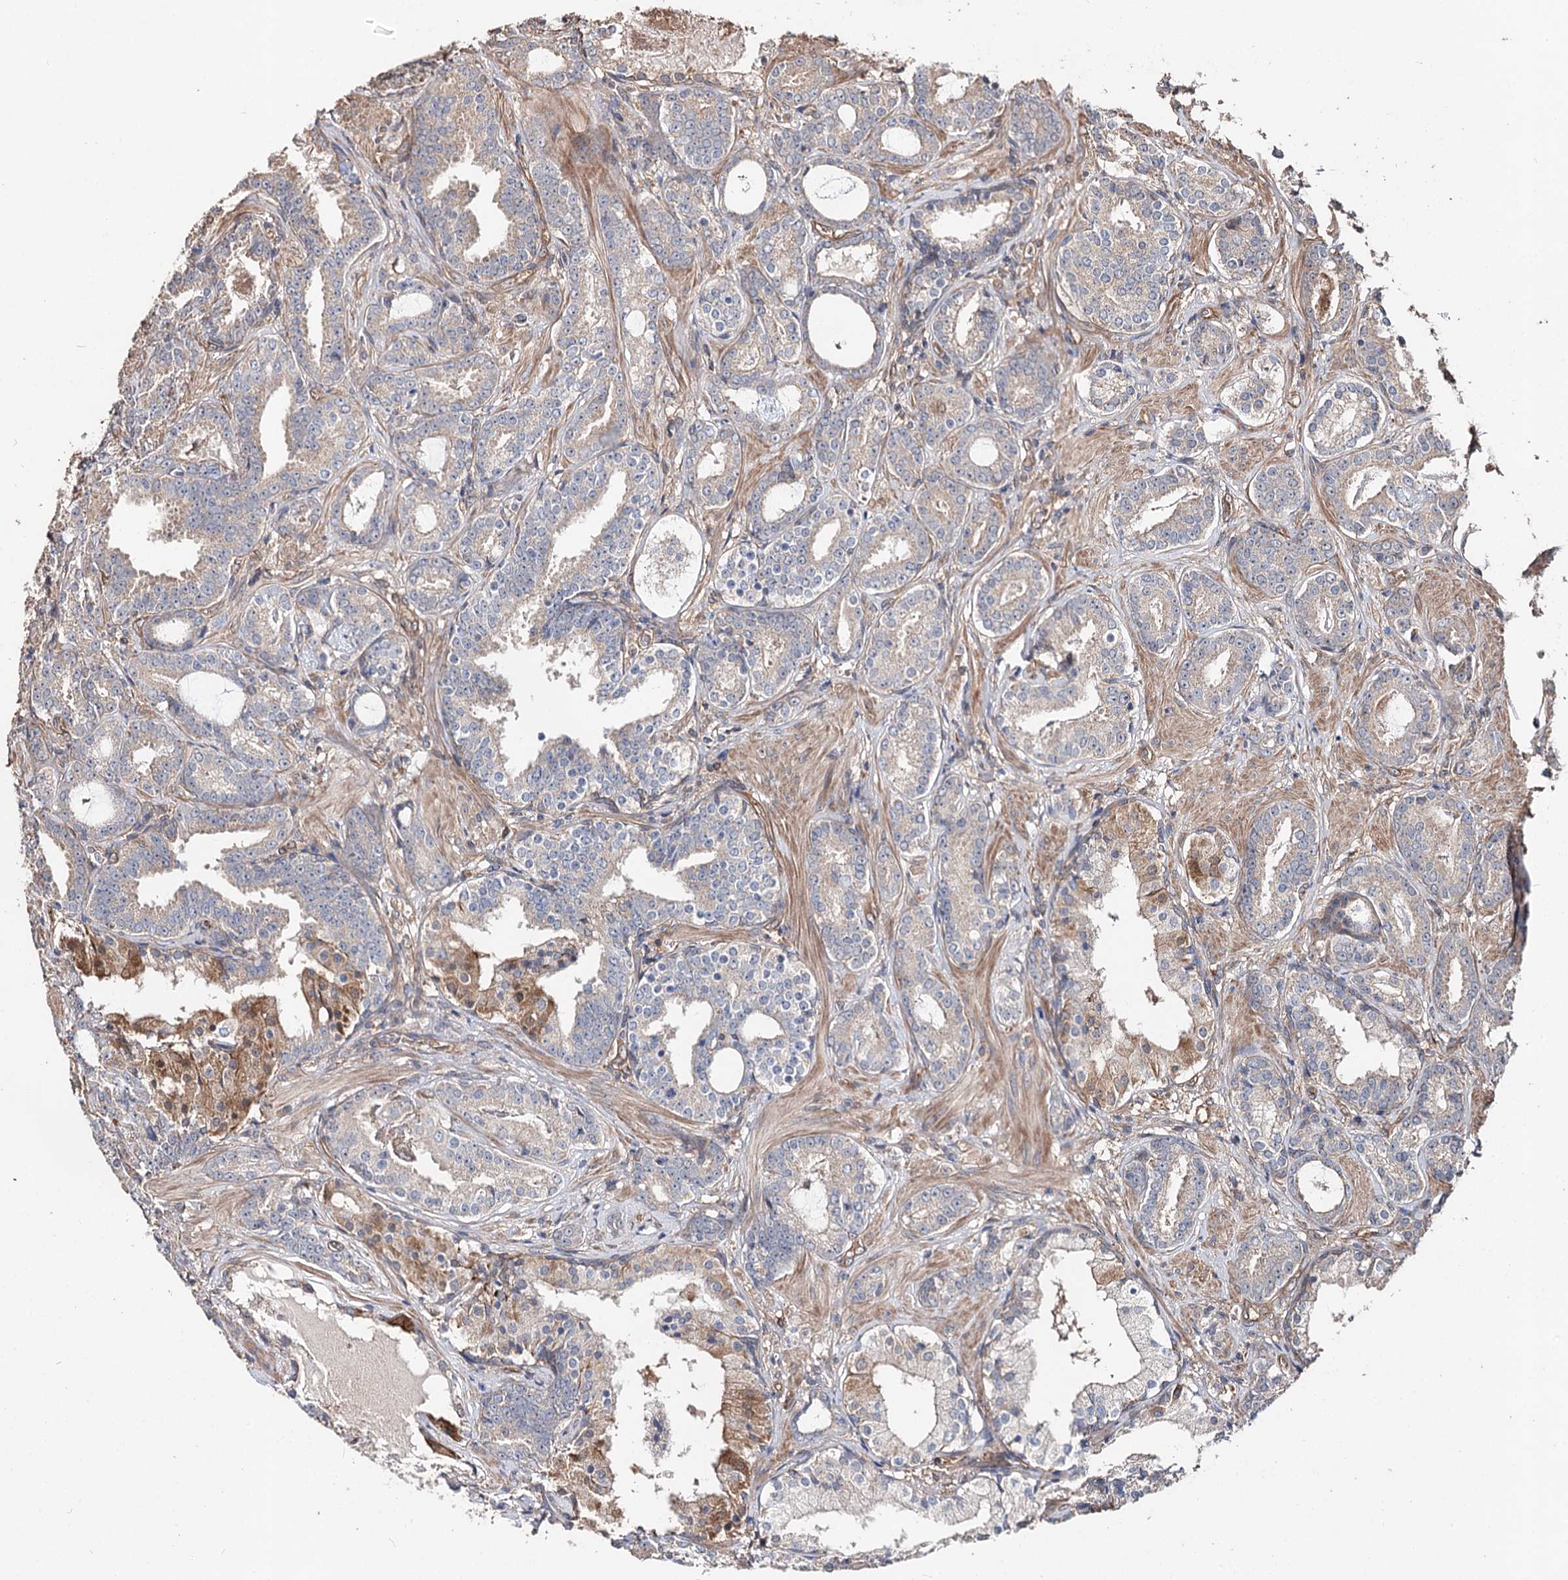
{"staining": {"intensity": "negative", "quantity": "none", "location": "none"}, "tissue": "prostate cancer", "cell_type": "Tumor cells", "image_type": "cancer", "snomed": [{"axis": "morphology", "description": "Adenocarcinoma, High grade"}, {"axis": "topography", "description": "Prostate"}], "caption": "Immunohistochemistry photomicrograph of human prostate cancer (adenocarcinoma (high-grade)) stained for a protein (brown), which reveals no staining in tumor cells.", "gene": "SPART", "patient": {"sex": "male", "age": 58}}